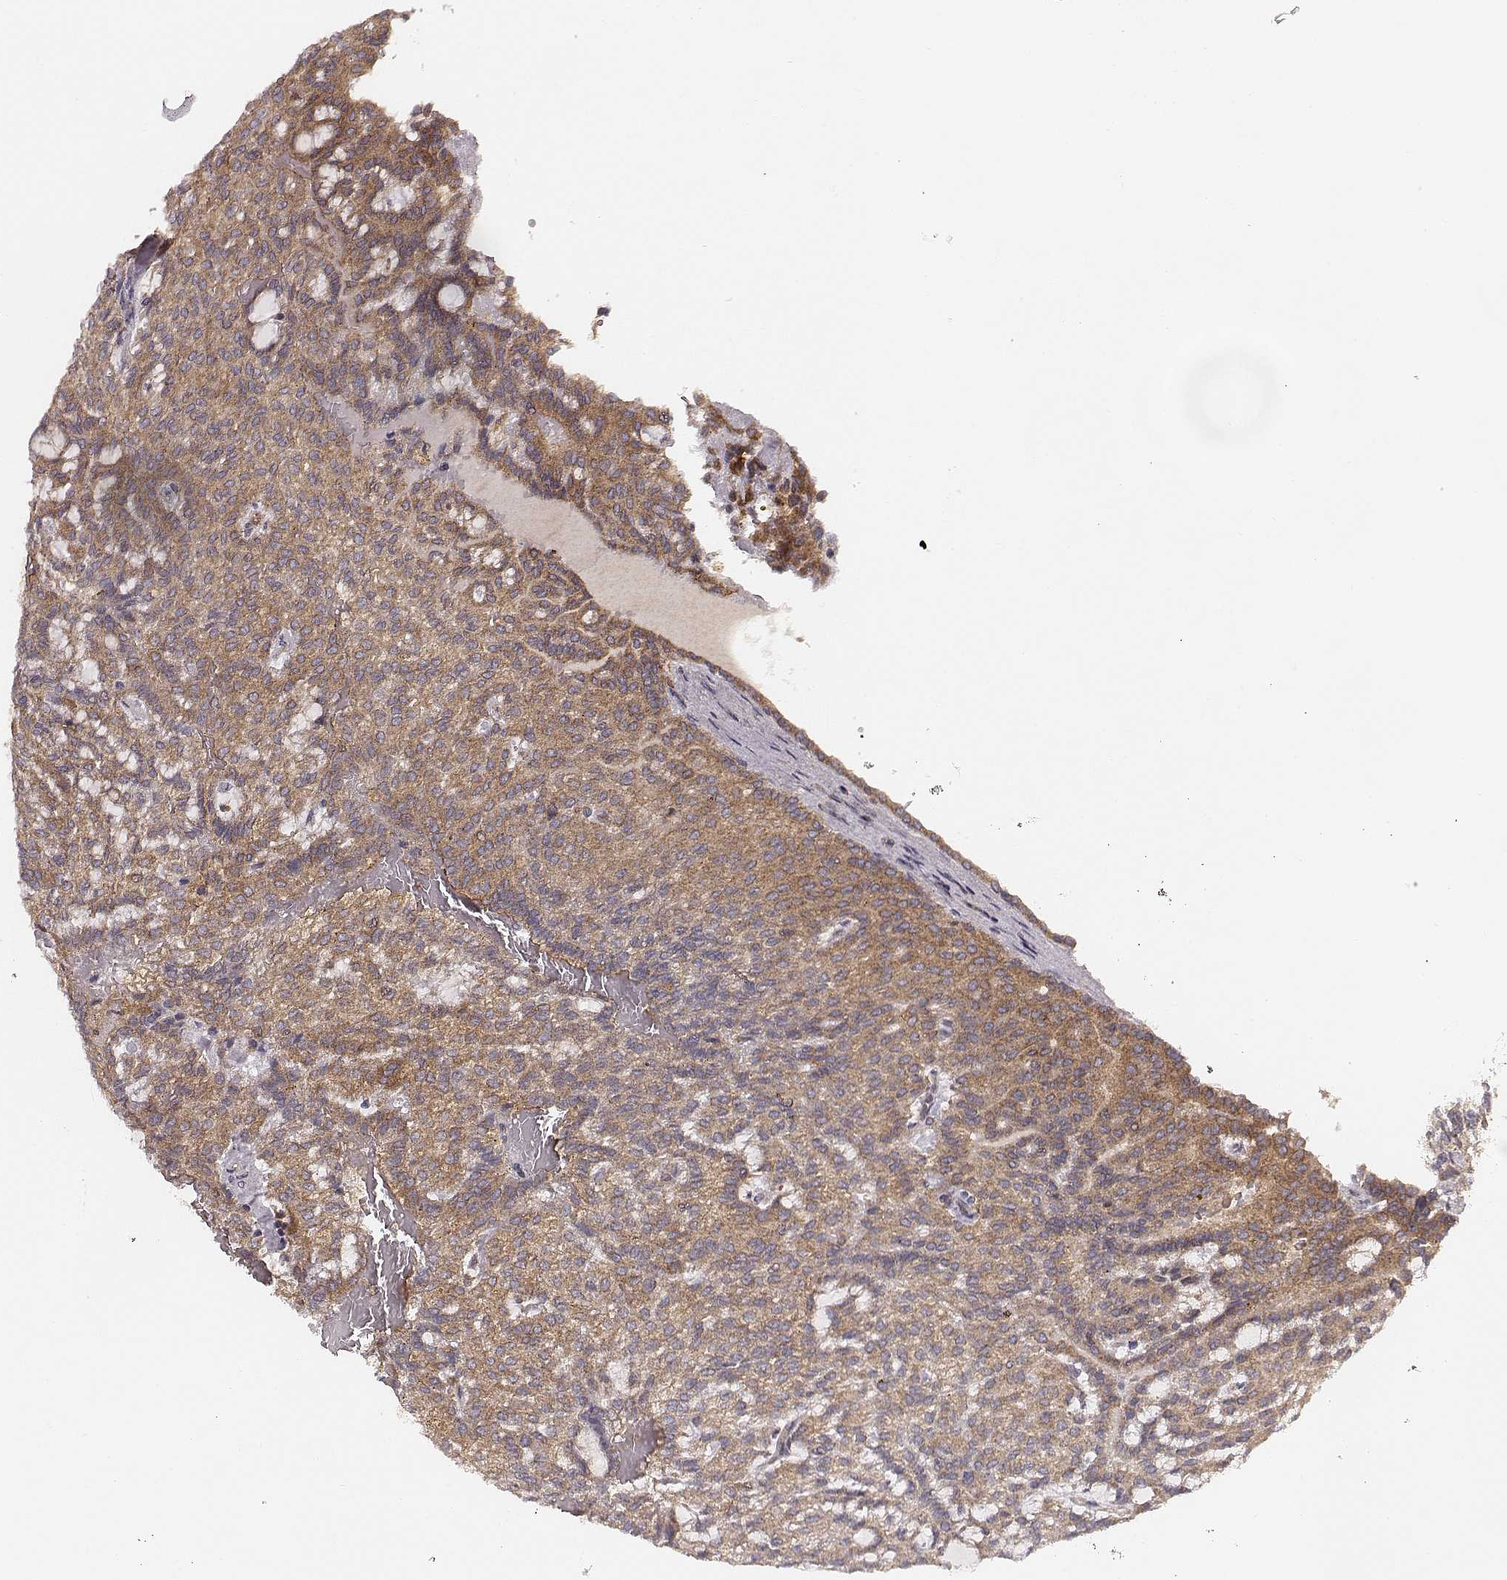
{"staining": {"intensity": "moderate", "quantity": ">75%", "location": "cytoplasmic/membranous"}, "tissue": "renal cancer", "cell_type": "Tumor cells", "image_type": "cancer", "snomed": [{"axis": "morphology", "description": "Adenocarcinoma, NOS"}, {"axis": "topography", "description": "Kidney"}], "caption": "DAB immunohistochemical staining of human adenocarcinoma (renal) demonstrates moderate cytoplasmic/membranous protein staining in approximately >75% of tumor cells.", "gene": "VPS26A", "patient": {"sex": "male", "age": 63}}